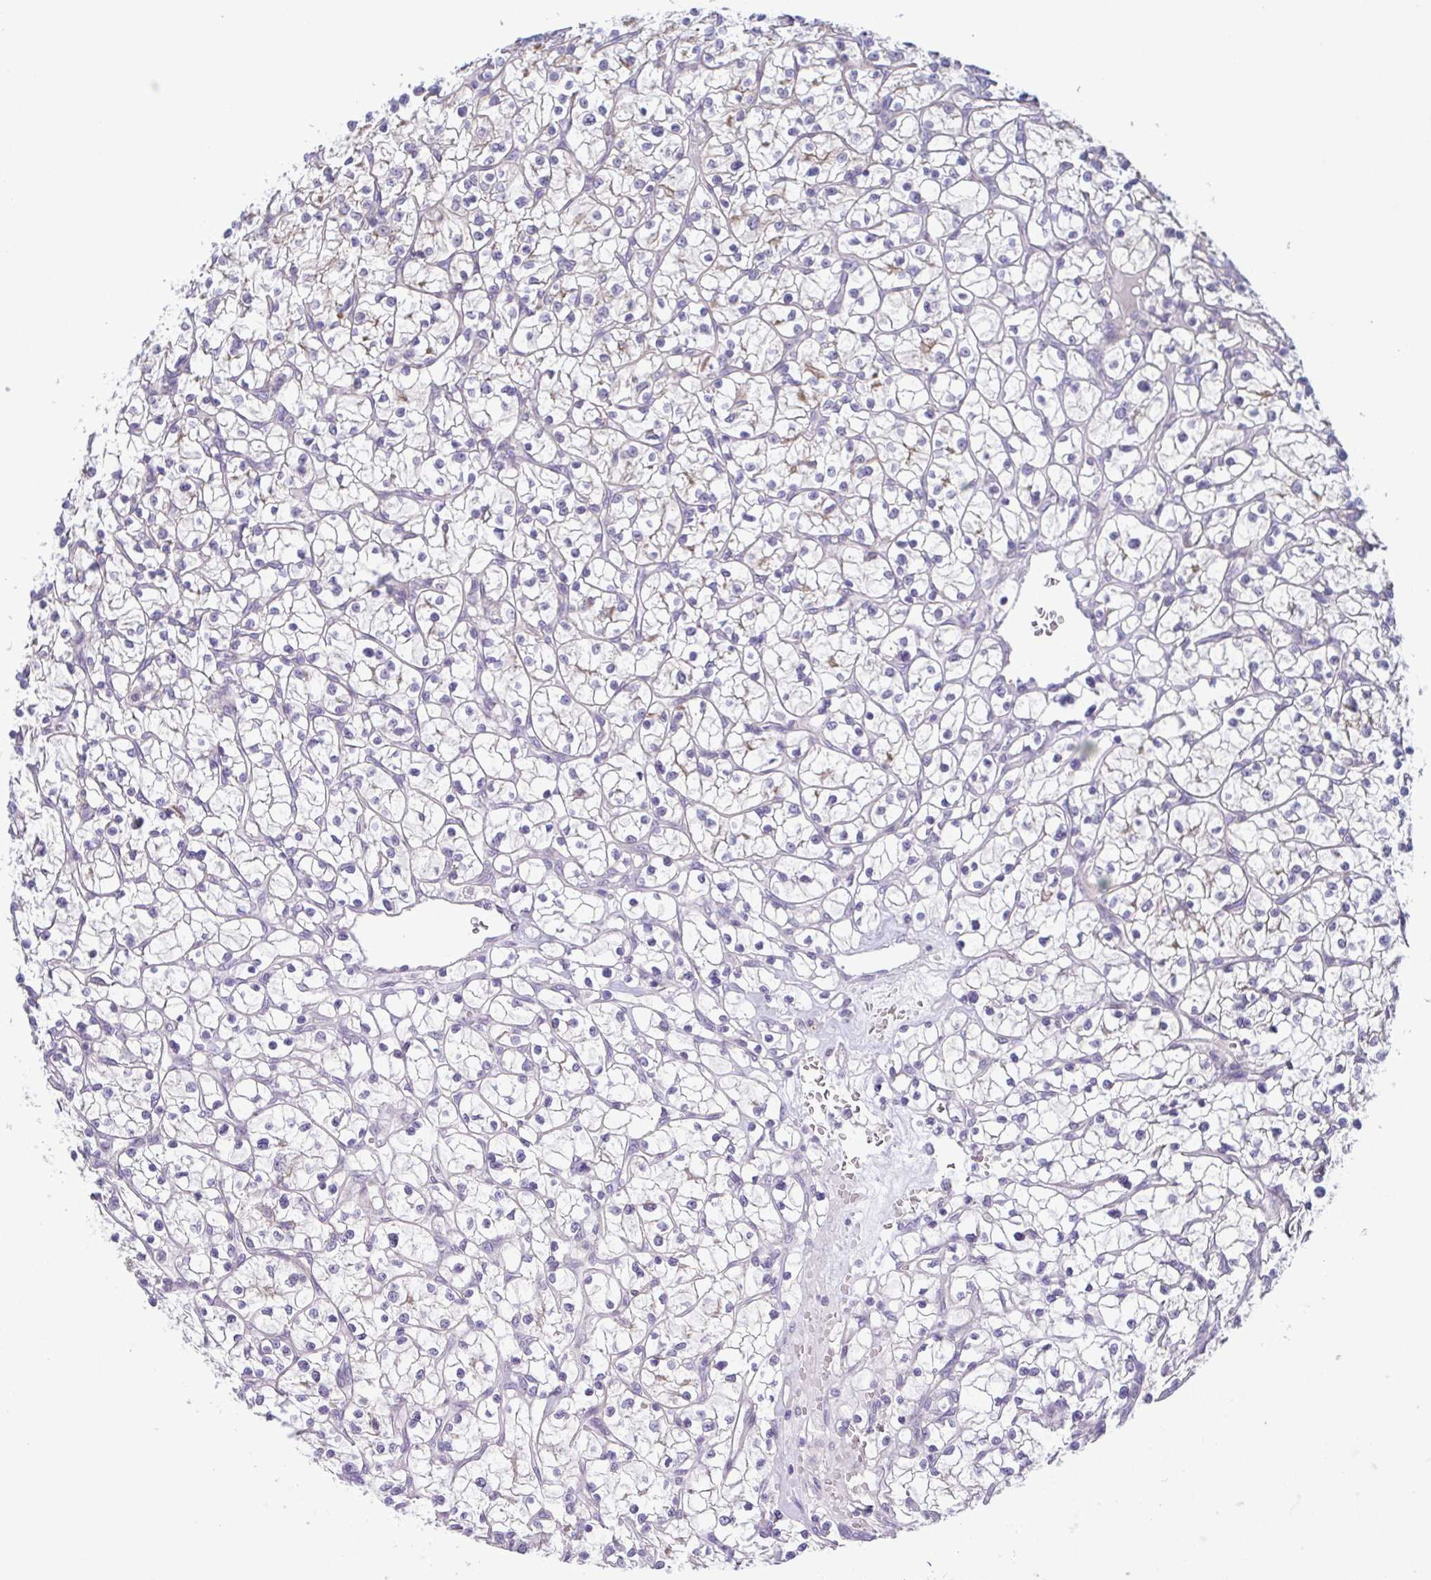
{"staining": {"intensity": "negative", "quantity": "none", "location": "none"}, "tissue": "renal cancer", "cell_type": "Tumor cells", "image_type": "cancer", "snomed": [{"axis": "morphology", "description": "Adenocarcinoma, NOS"}, {"axis": "topography", "description": "Kidney"}], "caption": "This is an IHC photomicrograph of adenocarcinoma (renal). There is no expression in tumor cells.", "gene": "UBE2Q1", "patient": {"sex": "female", "age": 64}}